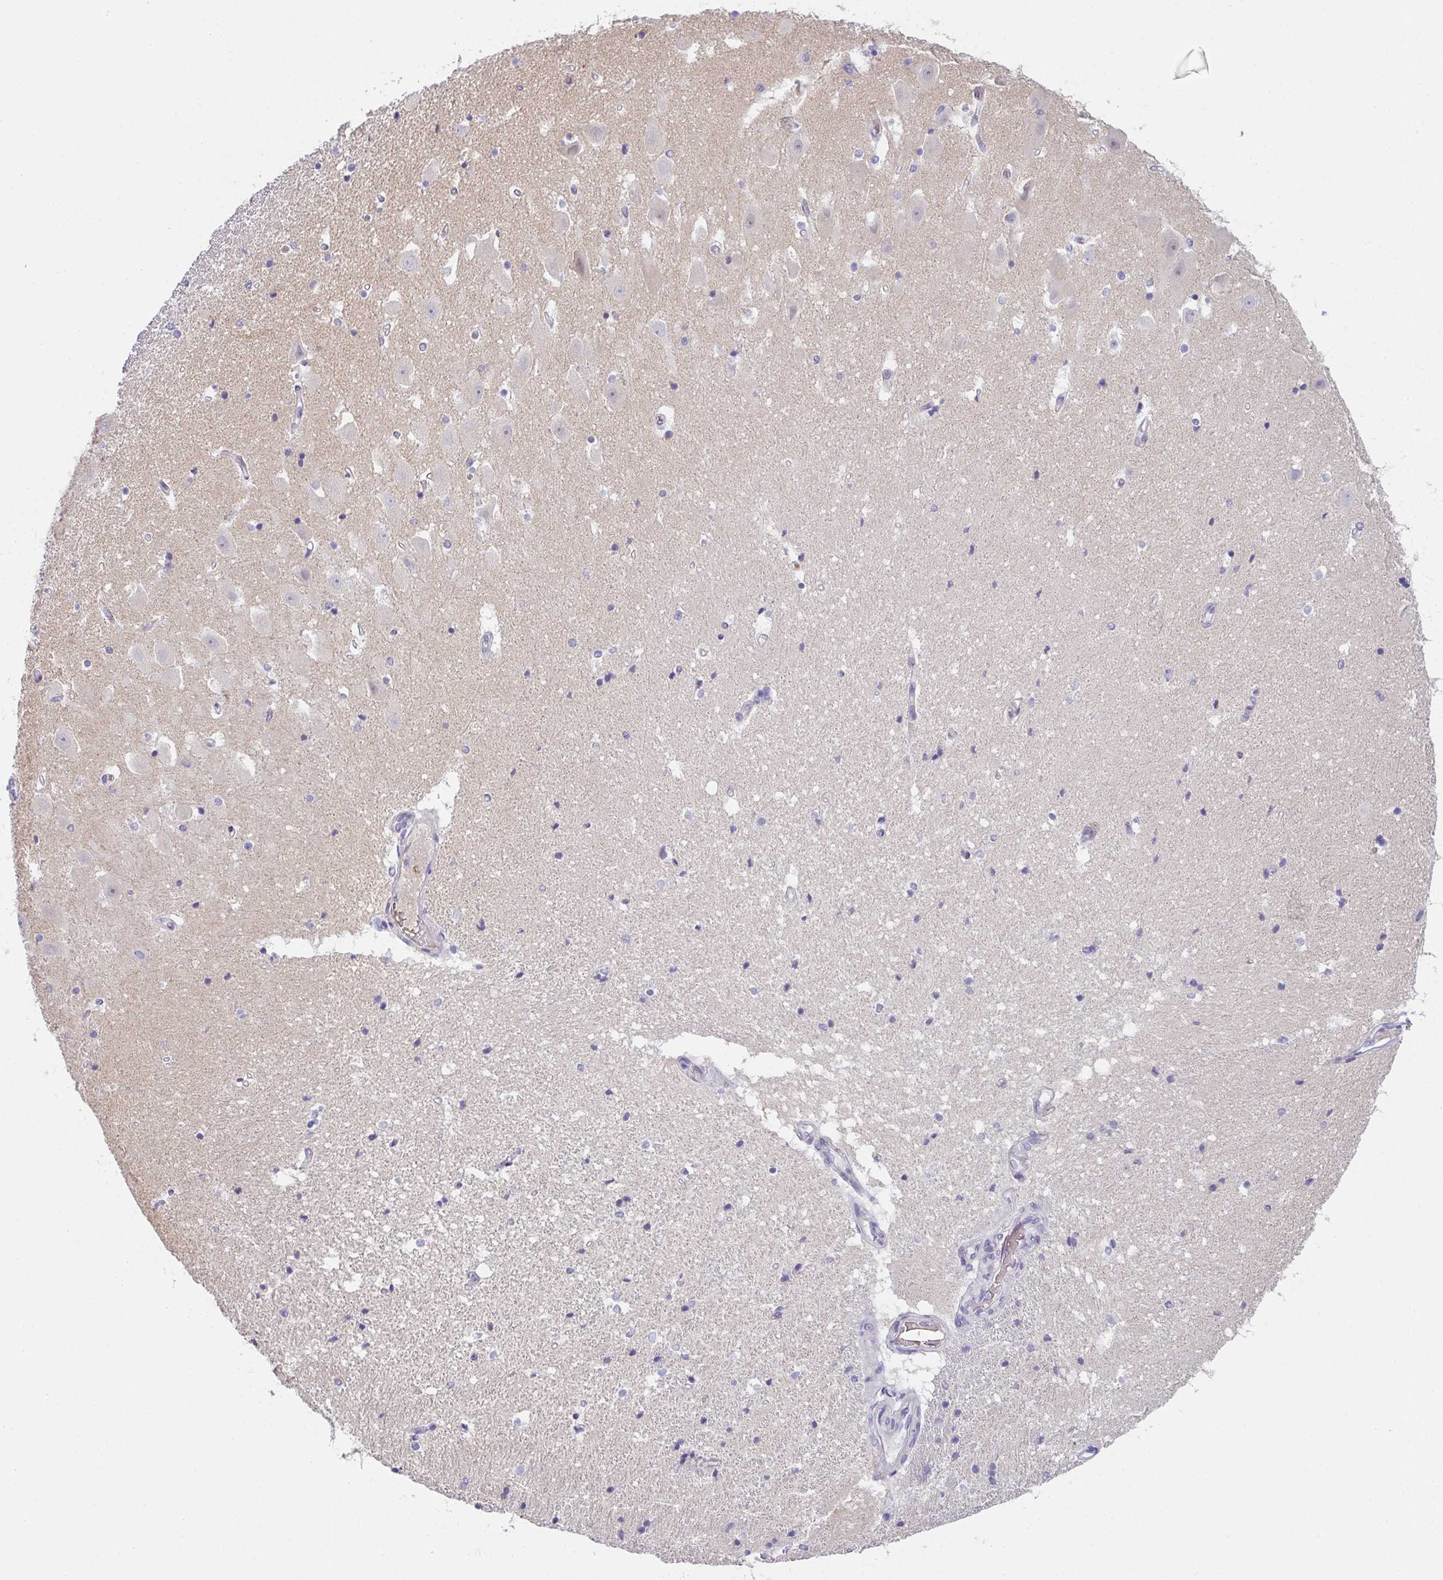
{"staining": {"intensity": "negative", "quantity": "none", "location": "none"}, "tissue": "hippocampus", "cell_type": "Glial cells", "image_type": "normal", "snomed": [{"axis": "morphology", "description": "Normal tissue, NOS"}, {"axis": "topography", "description": "Hippocampus"}], "caption": "IHC histopathology image of unremarkable hippocampus stained for a protein (brown), which exhibits no expression in glial cells.", "gene": "CACNA1S", "patient": {"sex": "male", "age": 63}}